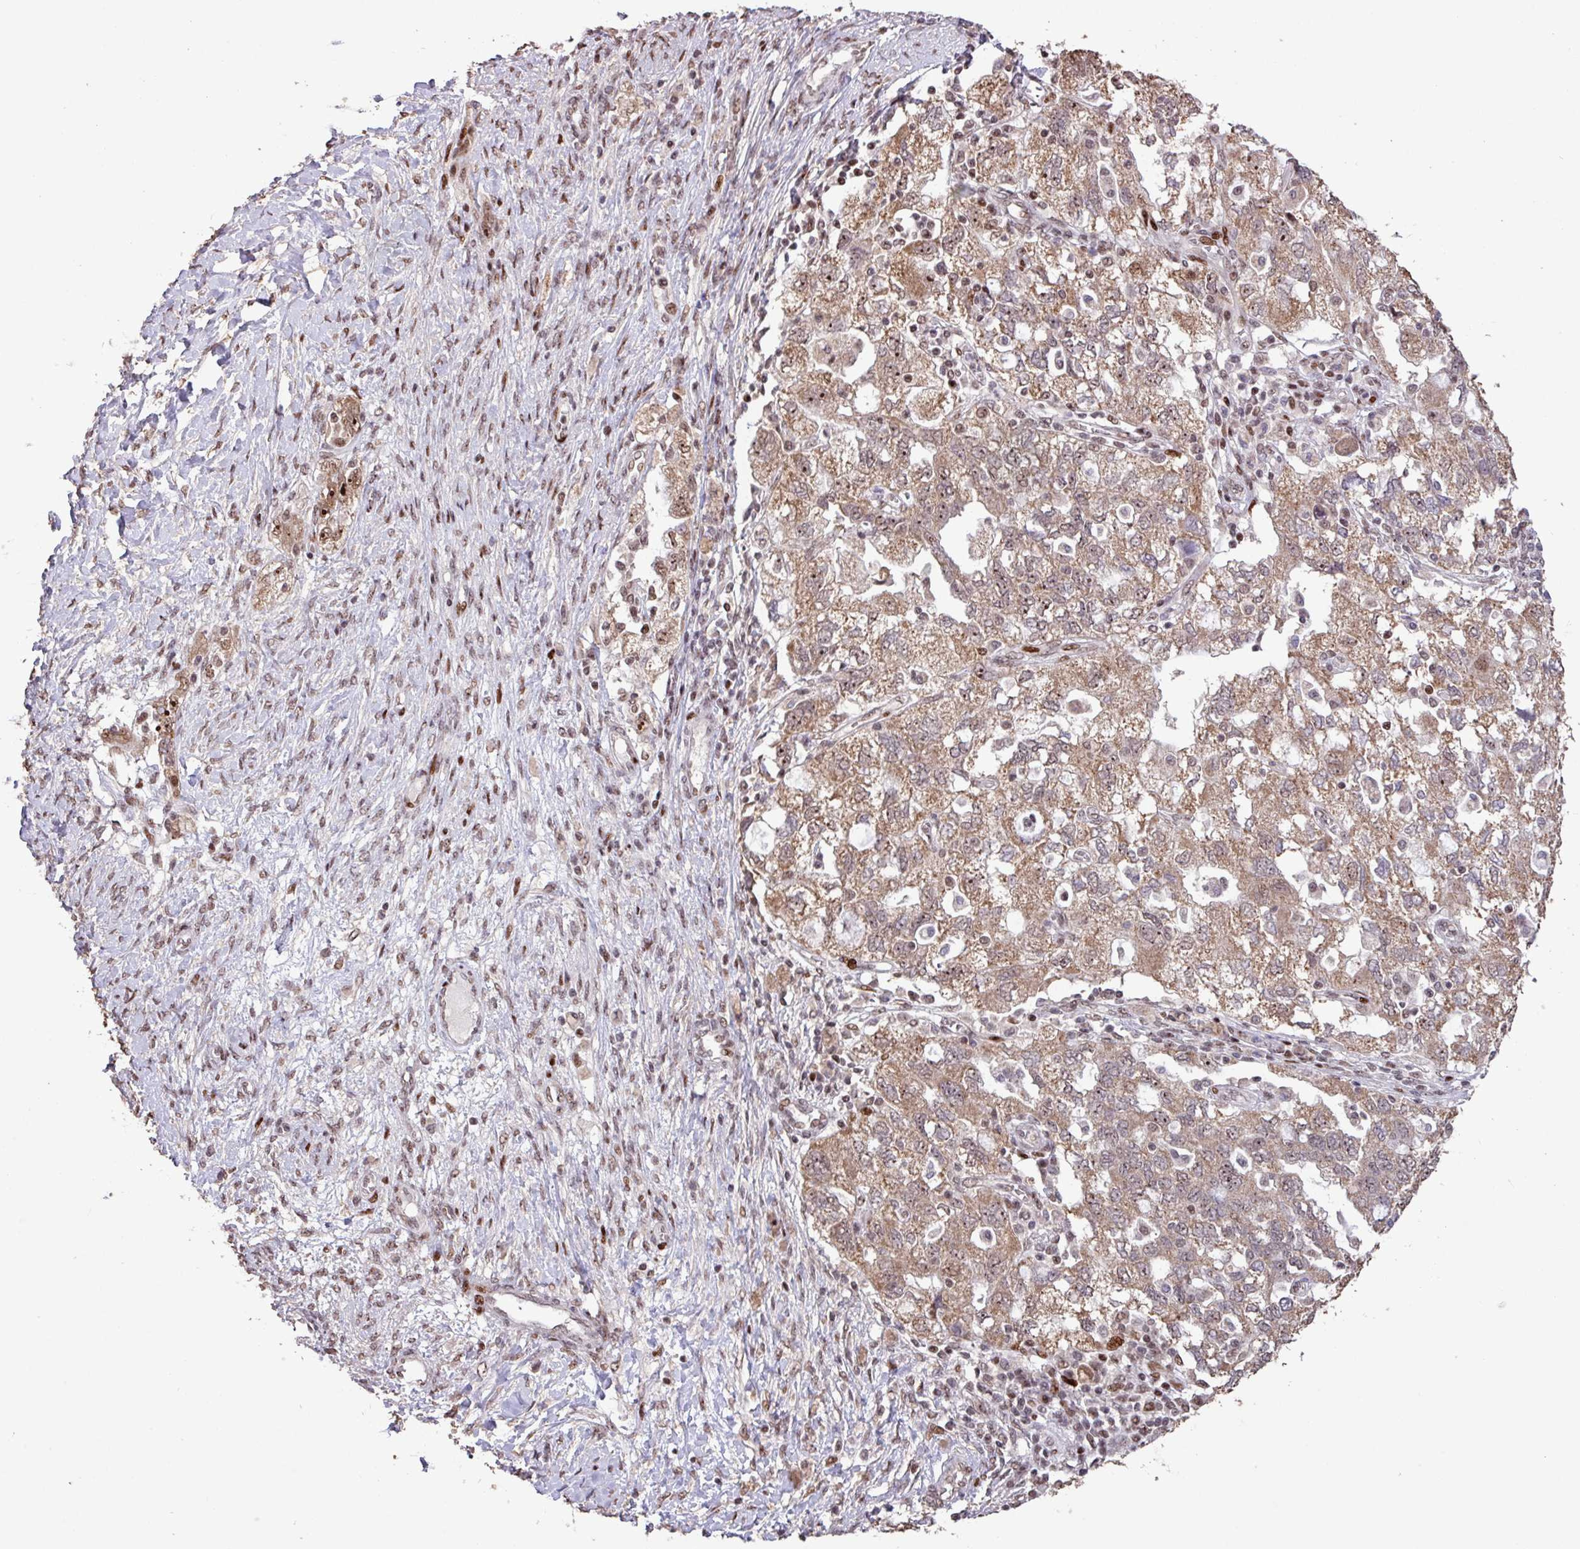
{"staining": {"intensity": "moderate", "quantity": ">75%", "location": "cytoplasmic/membranous,nuclear"}, "tissue": "ovarian cancer", "cell_type": "Tumor cells", "image_type": "cancer", "snomed": [{"axis": "morphology", "description": "Carcinoma, NOS"}, {"axis": "morphology", "description": "Cystadenocarcinoma, serous, NOS"}, {"axis": "topography", "description": "Ovary"}], "caption": "An IHC micrograph of tumor tissue is shown. Protein staining in brown labels moderate cytoplasmic/membranous and nuclear positivity in ovarian carcinoma within tumor cells. (DAB (3,3'-diaminobenzidine) IHC with brightfield microscopy, high magnification).", "gene": "ZNF709", "patient": {"sex": "female", "age": 69}}